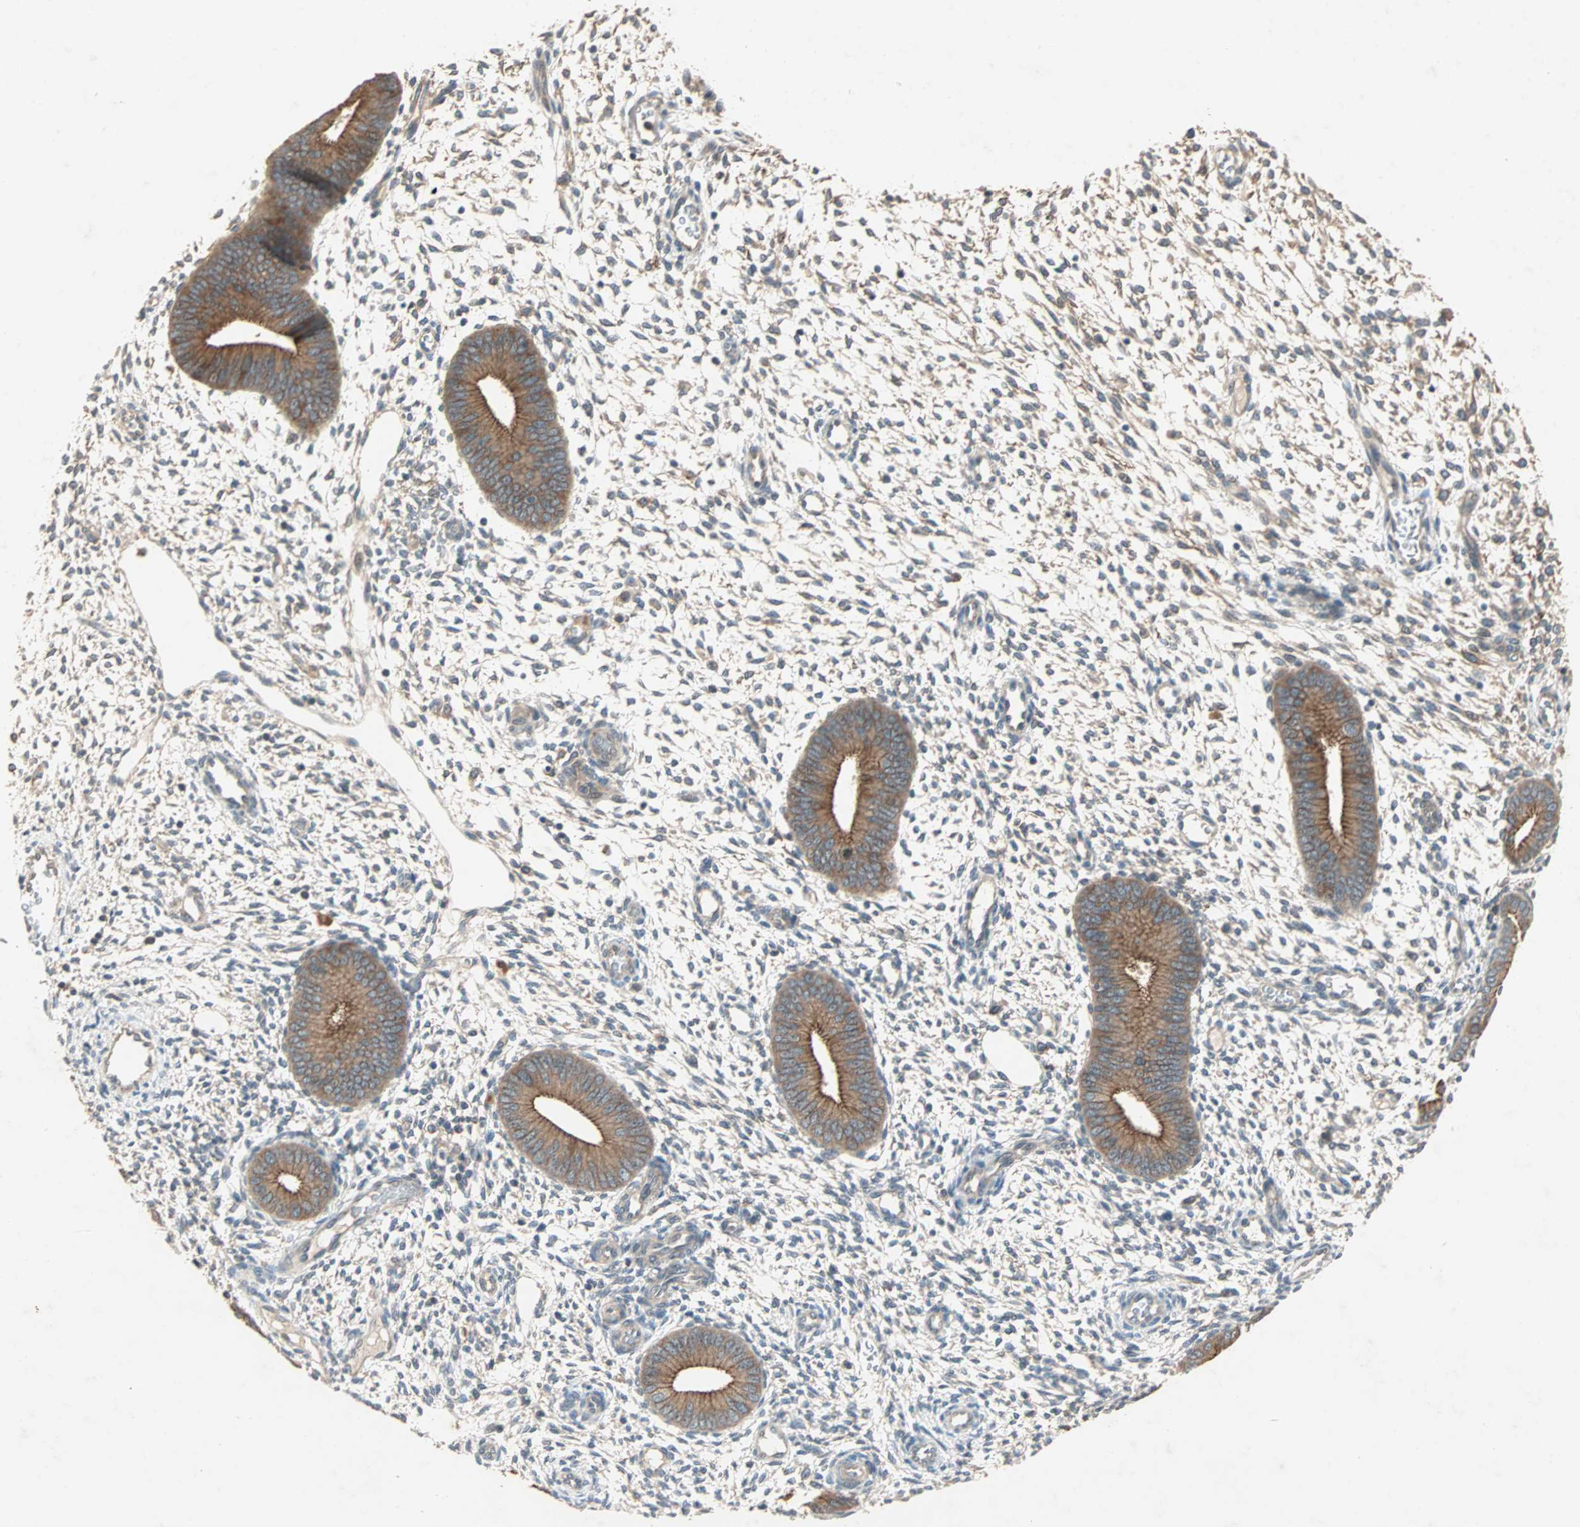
{"staining": {"intensity": "weak", "quantity": "25%-75%", "location": "cytoplasmic/membranous"}, "tissue": "endometrium", "cell_type": "Cells in endometrial stroma", "image_type": "normal", "snomed": [{"axis": "morphology", "description": "Normal tissue, NOS"}, {"axis": "topography", "description": "Endometrium"}], "caption": "Cells in endometrial stroma display low levels of weak cytoplasmic/membranous expression in approximately 25%-75% of cells in unremarkable endometrium.", "gene": "TTF2", "patient": {"sex": "female", "age": 42}}